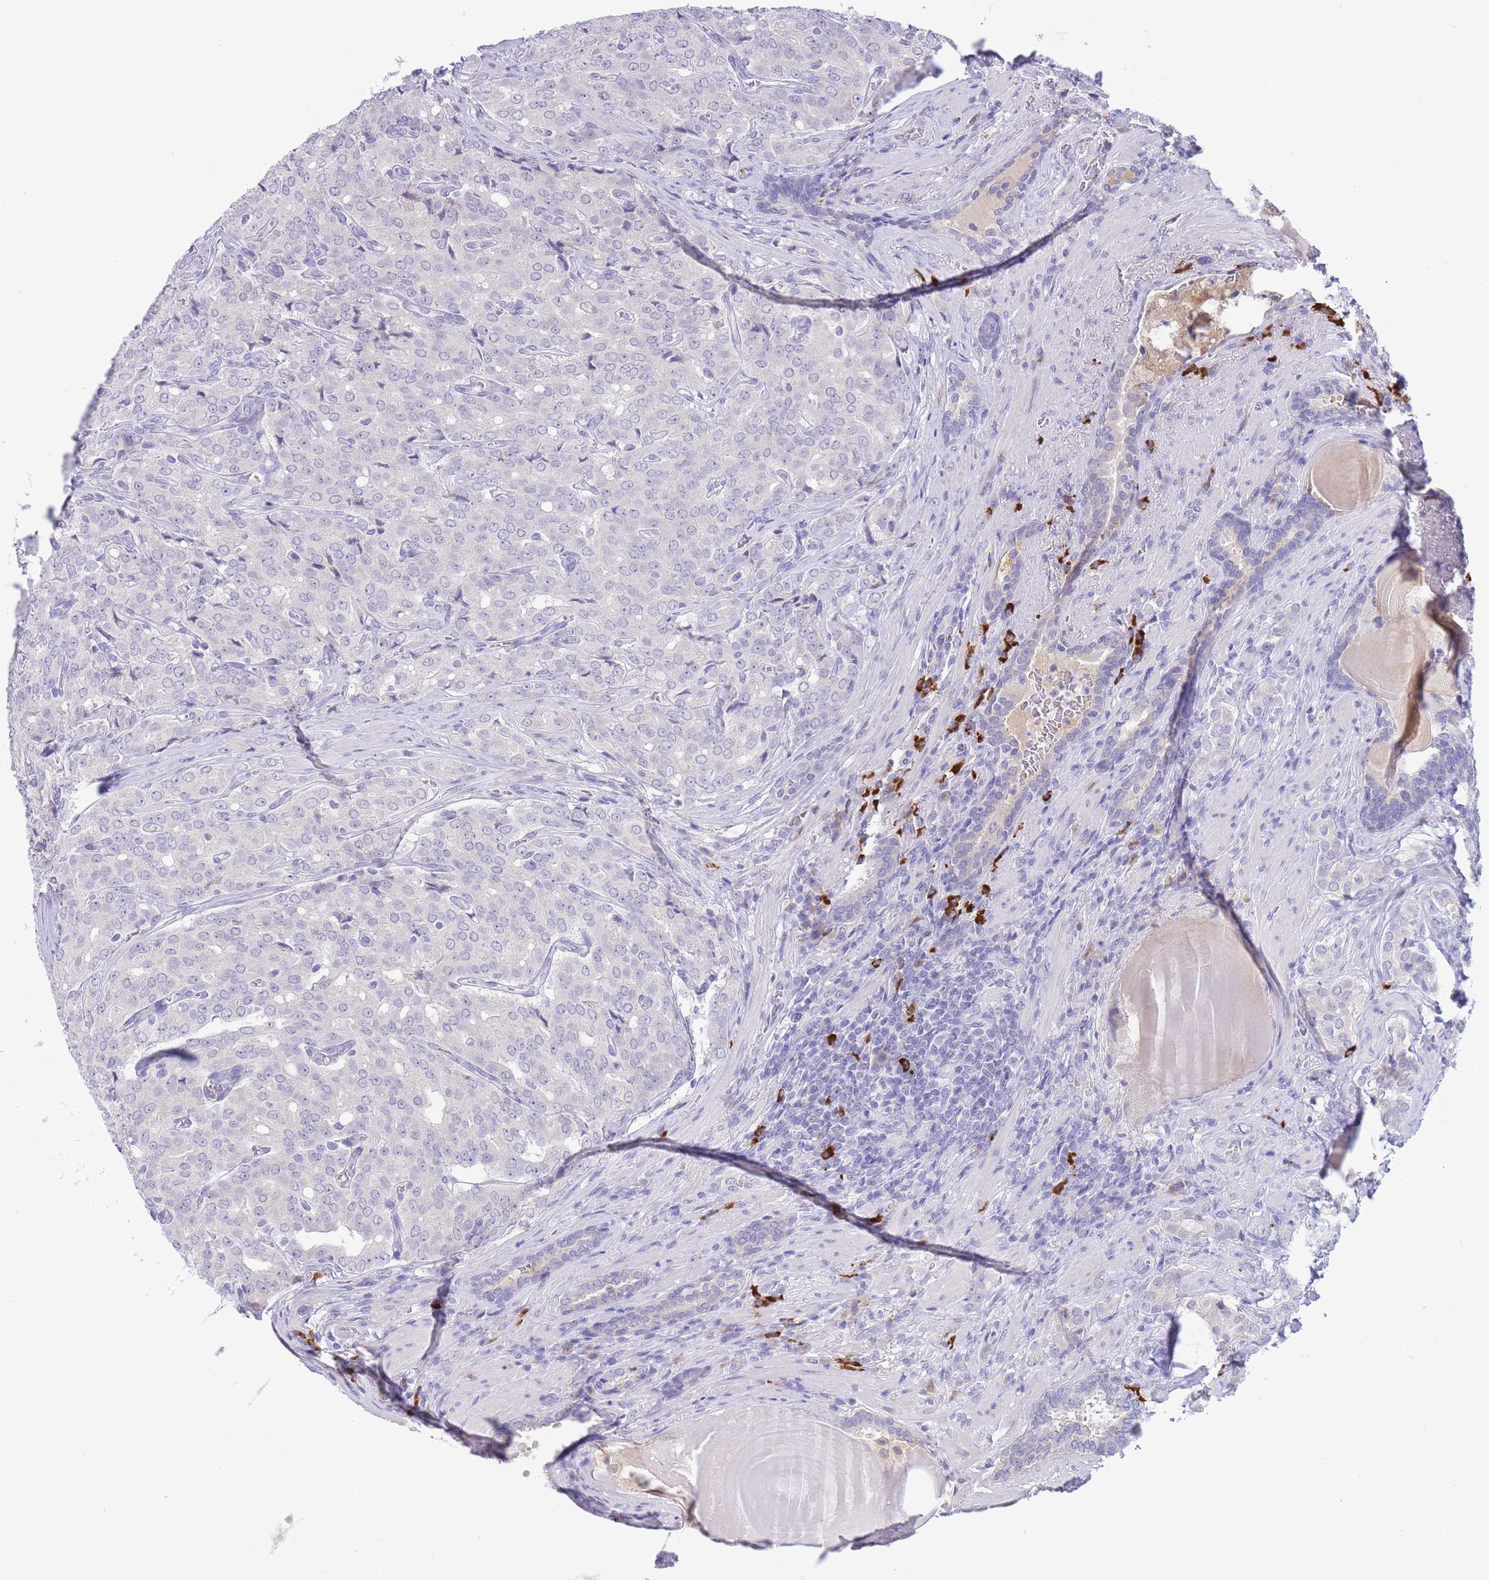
{"staining": {"intensity": "negative", "quantity": "none", "location": "none"}, "tissue": "prostate cancer", "cell_type": "Tumor cells", "image_type": "cancer", "snomed": [{"axis": "morphology", "description": "Adenocarcinoma, High grade"}, {"axis": "topography", "description": "Prostate"}], "caption": "An immunohistochemistry histopathology image of prostate adenocarcinoma (high-grade) is shown. There is no staining in tumor cells of prostate adenocarcinoma (high-grade). Brightfield microscopy of IHC stained with DAB (3,3'-diaminobenzidine) (brown) and hematoxylin (blue), captured at high magnification.", "gene": "ASAP3", "patient": {"sex": "male", "age": 68}}